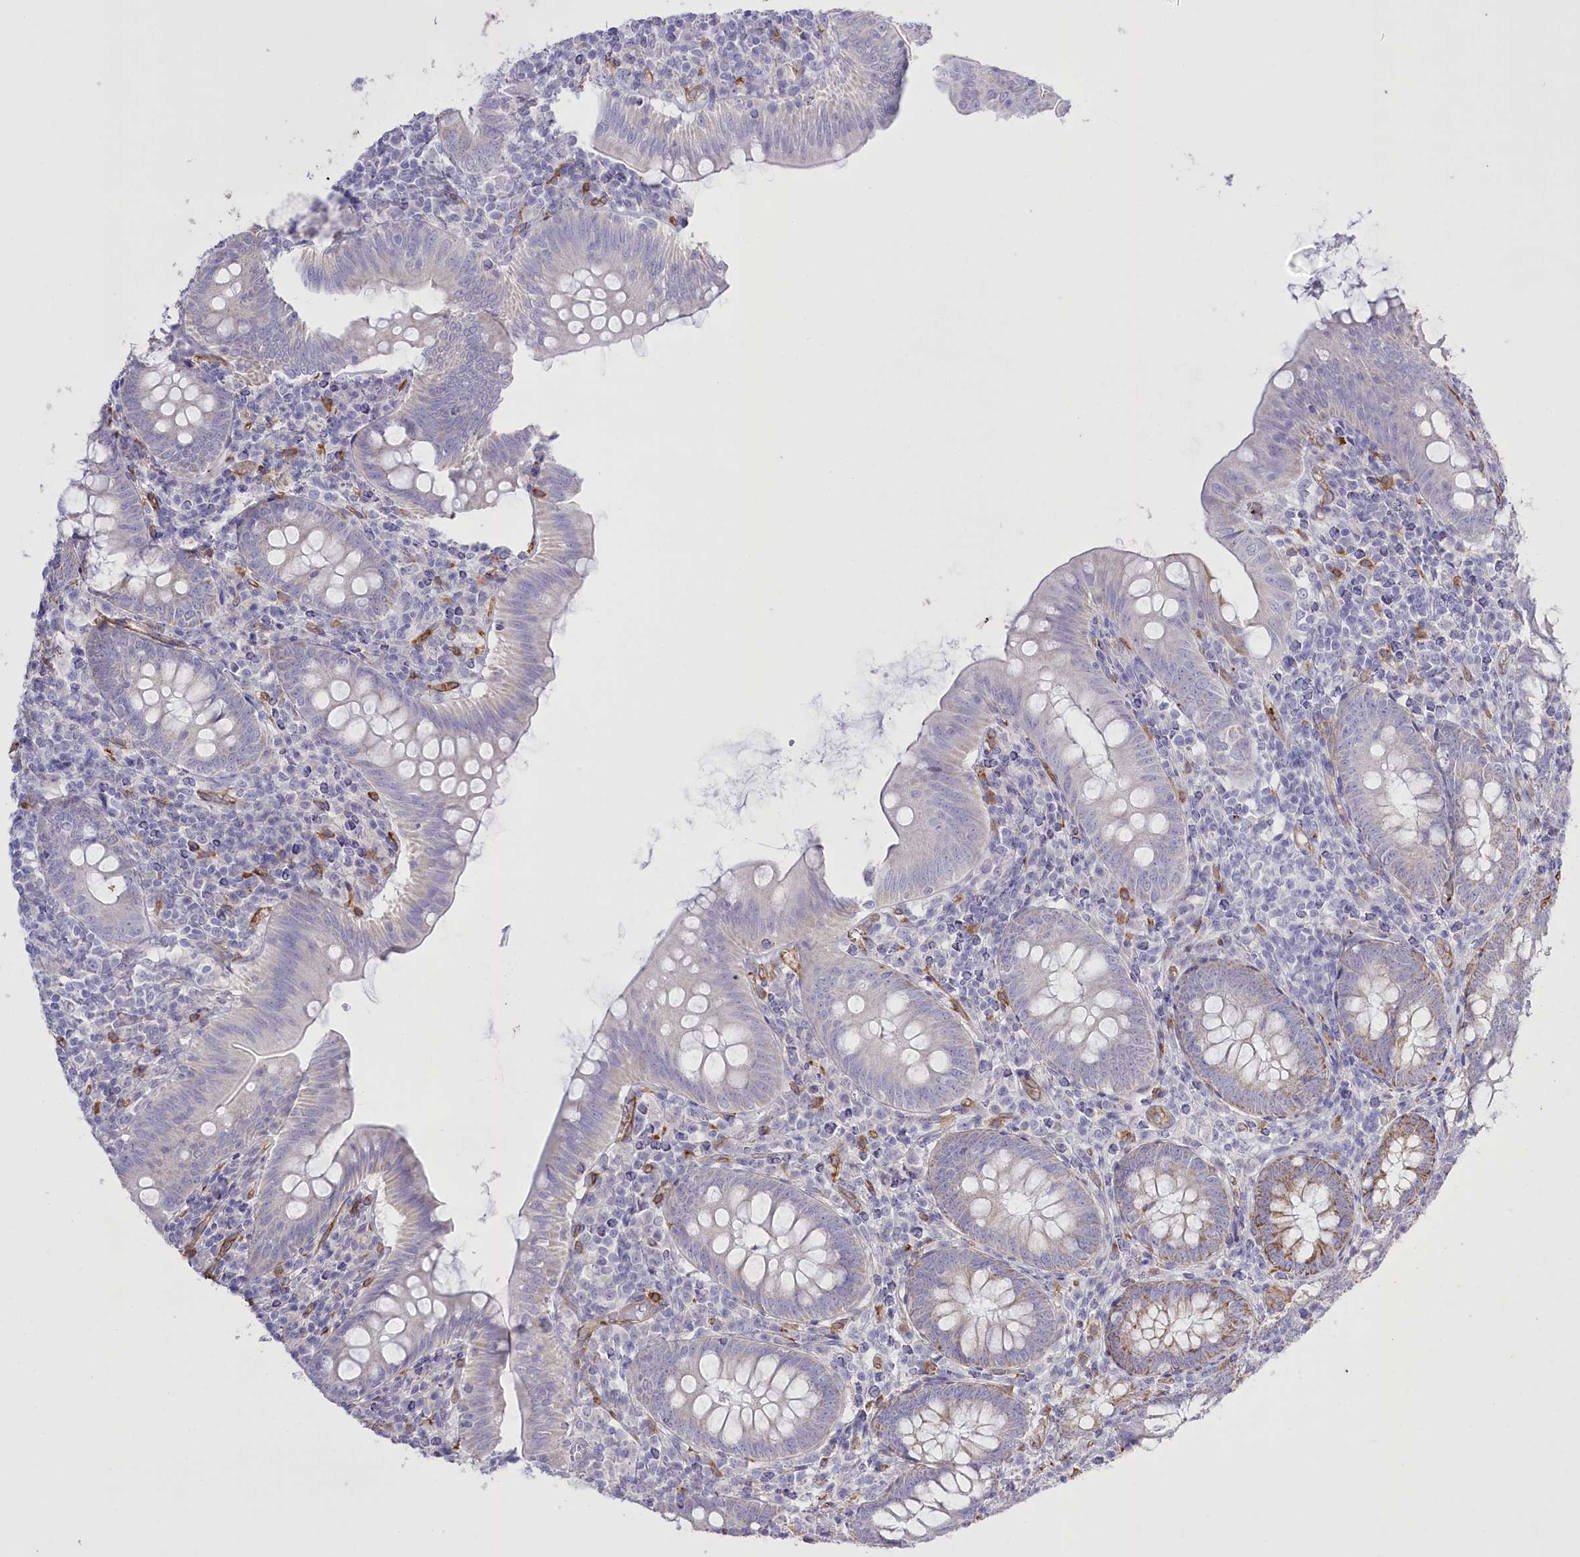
{"staining": {"intensity": "moderate", "quantity": "25%-75%", "location": "cytoplasmic/membranous"}, "tissue": "appendix", "cell_type": "Glandular cells", "image_type": "normal", "snomed": [{"axis": "morphology", "description": "Normal tissue, NOS"}, {"axis": "topography", "description": "Appendix"}], "caption": "Immunohistochemistry (IHC) histopathology image of unremarkable appendix stained for a protein (brown), which displays medium levels of moderate cytoplasmic/membranous expression in approximately 25%-75% of glandular cells.", "gene": "SLC39A10", "patient": {"sex": "male", "age": 14}}